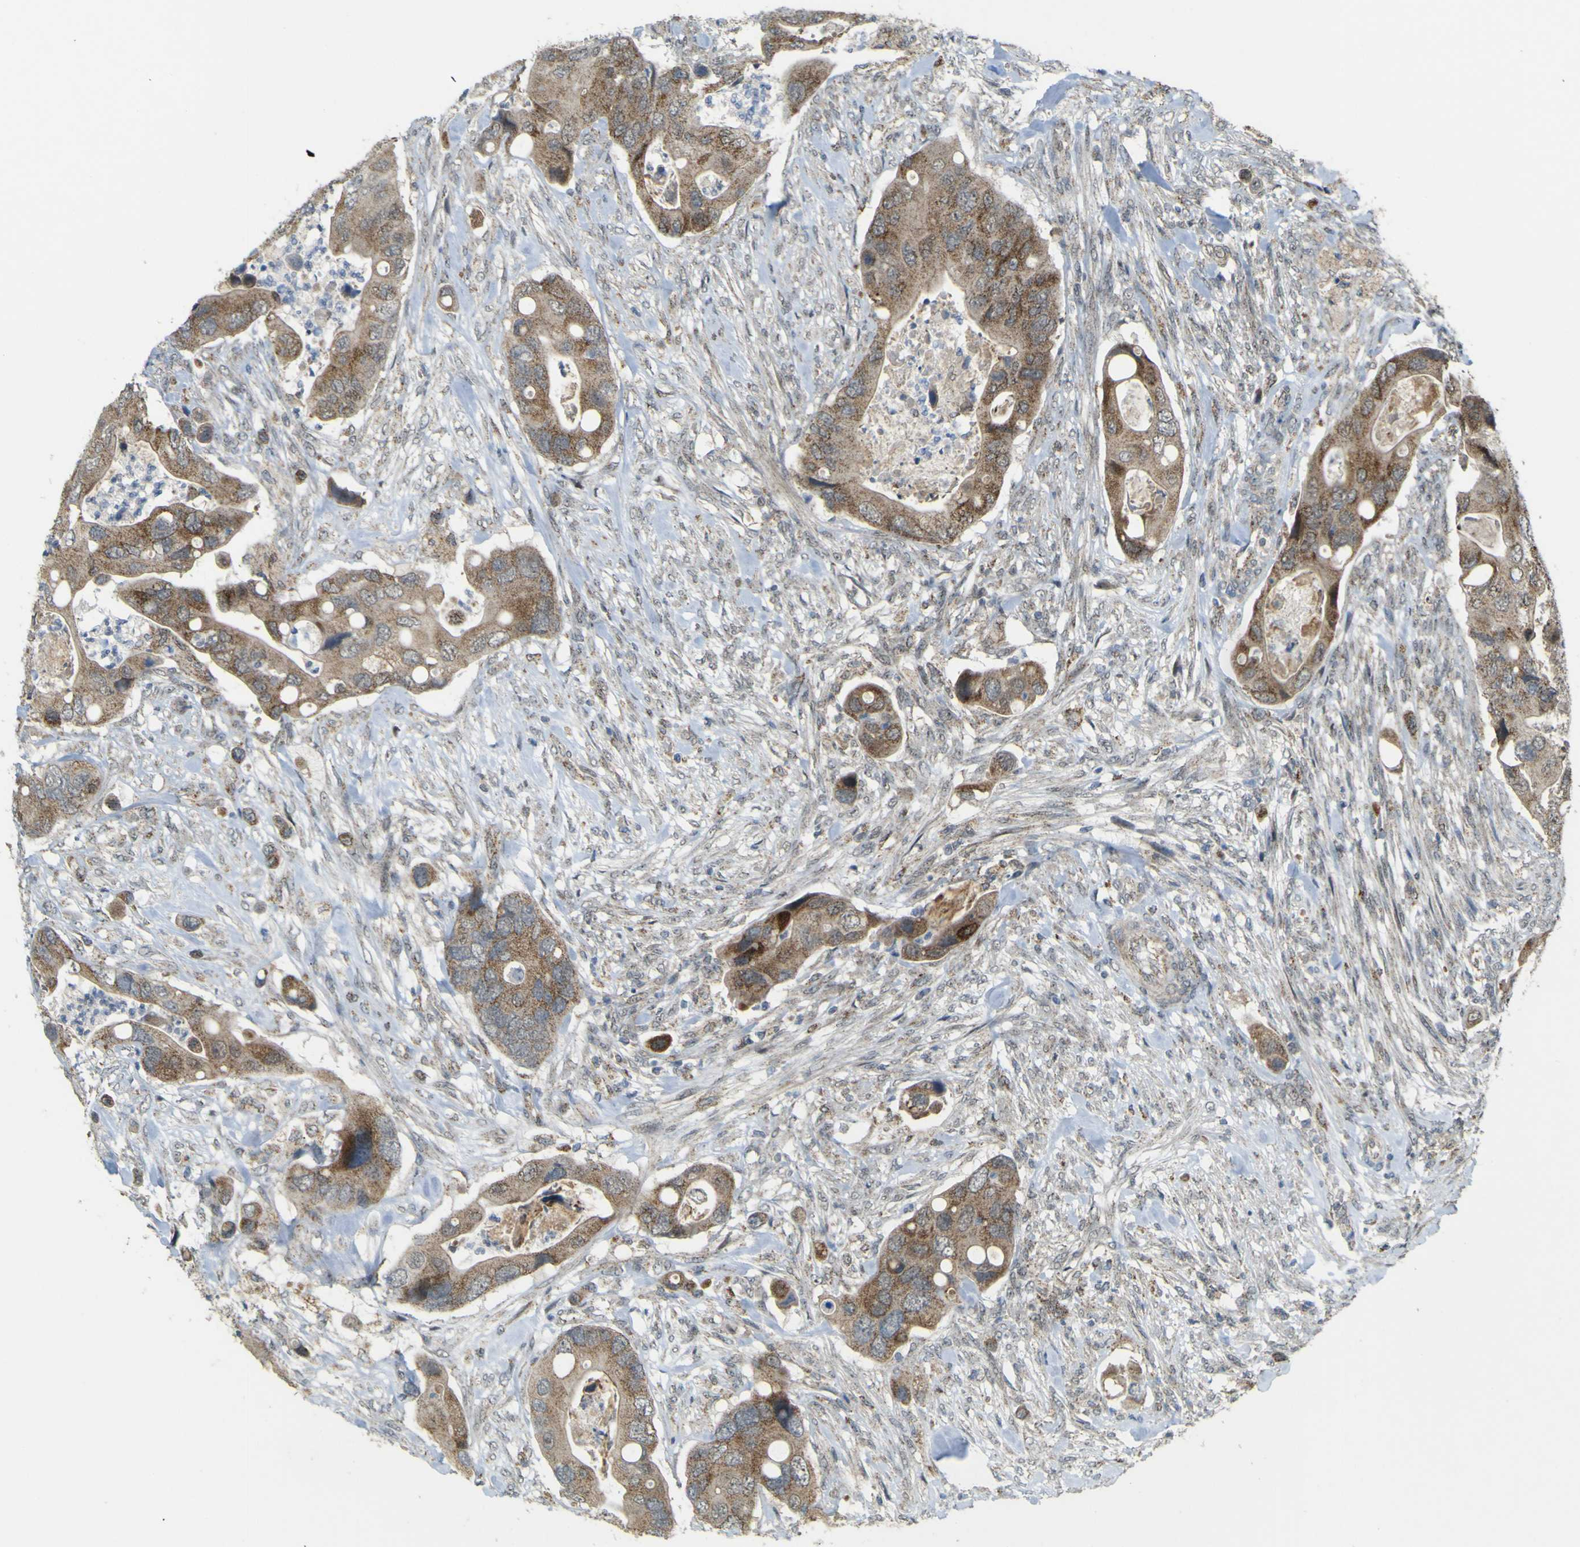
{"staining": {"intensity": "moderate", "quantity": ">75%", "location": "cytoplasmic/membranous"}, "tissue": "colorectal cancer", "cell_type": "Tumor cells", "image_type": "cancer", "snomed": [{"axis": "morphology", "description": "Adenocarcinoma, NOS"}, {"axis": "topography", "description": "Rectum"}], "caption": "An immunohistochemistry image of tumor tissue is shown. Protein staining in brown labels moderate cytoplasmic/membranous positivity in colorectal cancer (adenocarcinoma) within tumor cells.", "gene": "ACBD5", "patient": {"sex": "female", "age": 57}}